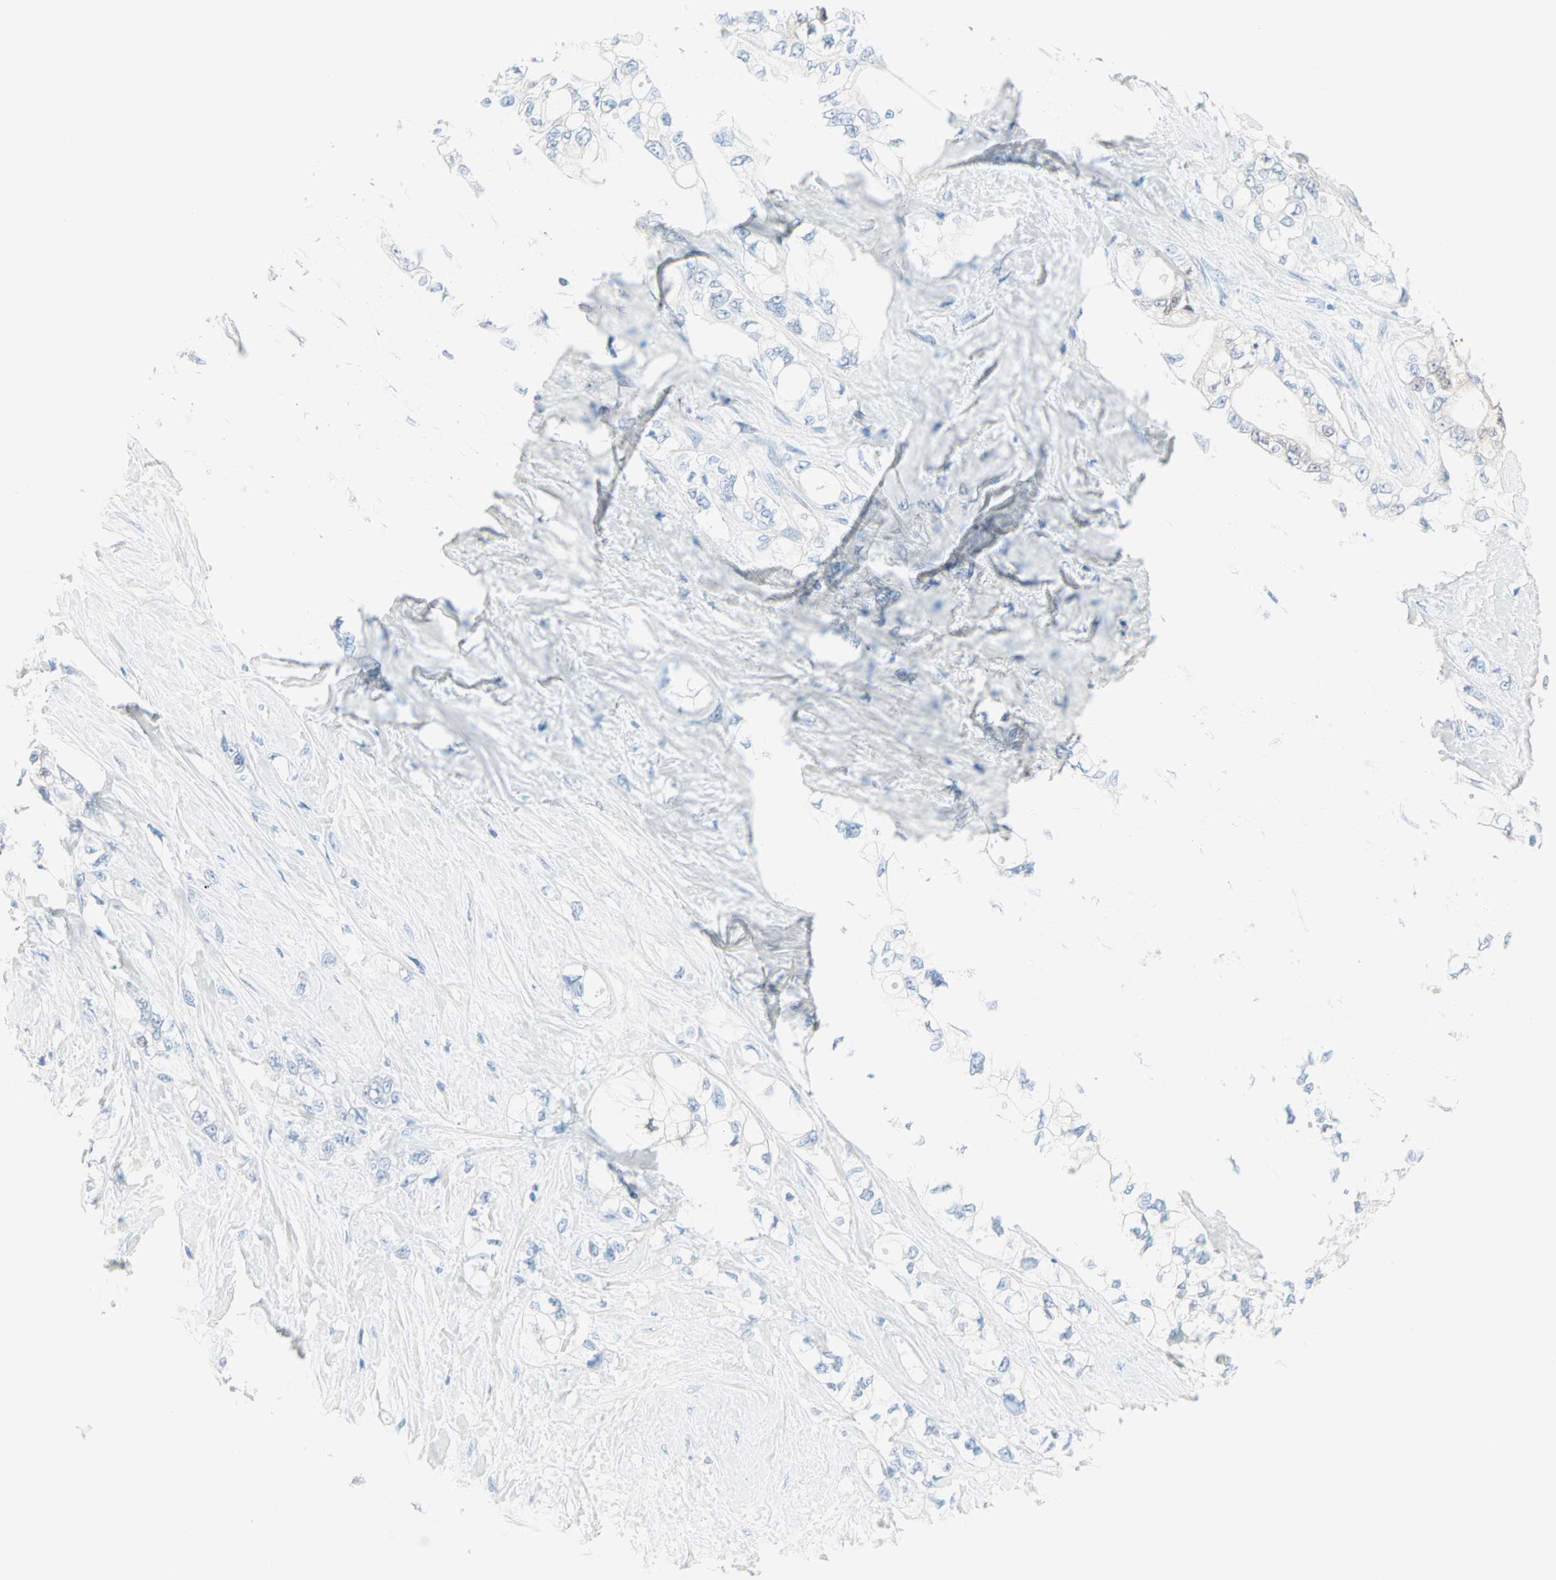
{"staining": {"intensity": "weak", "quantity": "<25%", "location": "cytoplasmic/membranous"}, "tissue": "pancreatic cancer", "cell_type": "Tumor cells", "image_type": "cancer", "snomed": [{"axis": "morphology", "description": "Adenocarcinoma, NOS"}, {"axis": "topography", "description": "Pancreas"}], "caption": "Tumor cells are negative for protein expression in human adenocarcinoma (pancreatic).", "gene": "SULT1C2", "patient": {"sex": "male", "age": 70}}